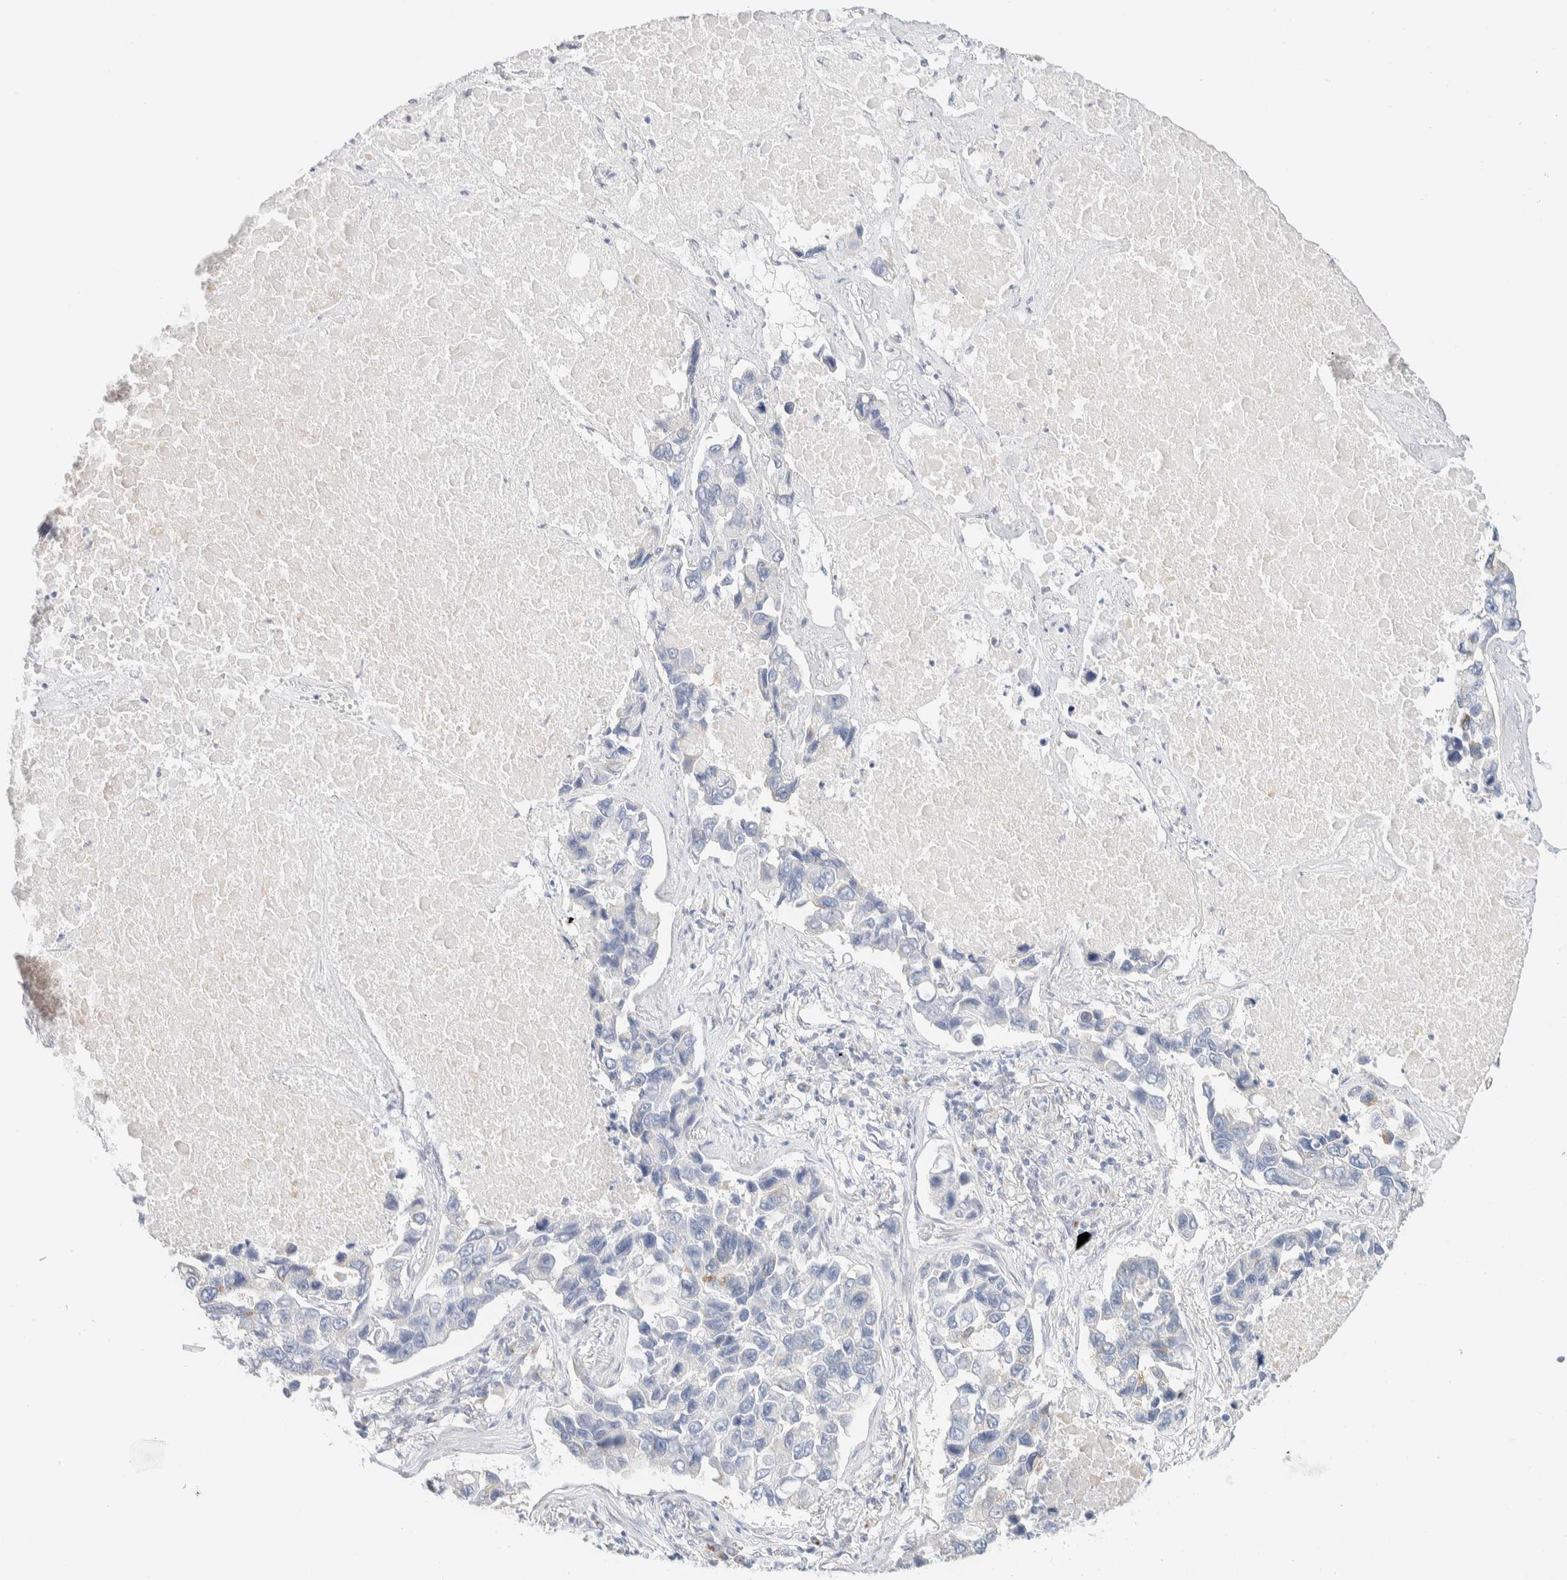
{"staining": {"intensity": "negative", "quantity": "none", "location": "none"}, "tissue": "lung cancer", "cell_type": "Tumor cells", "image_type": "cancer", "snomed": [{"axis": "morphology", "description": "Adenocarcinoma, NOS"}, {"axis": "topography", "description": "Lung"}], "caption": "Human adenocarcinoma (lung) stained for a protein using IHC reveals no staining in tumor cells.", "gene": "SPNS3", "patient": {"sex": "male", "age": 64}}